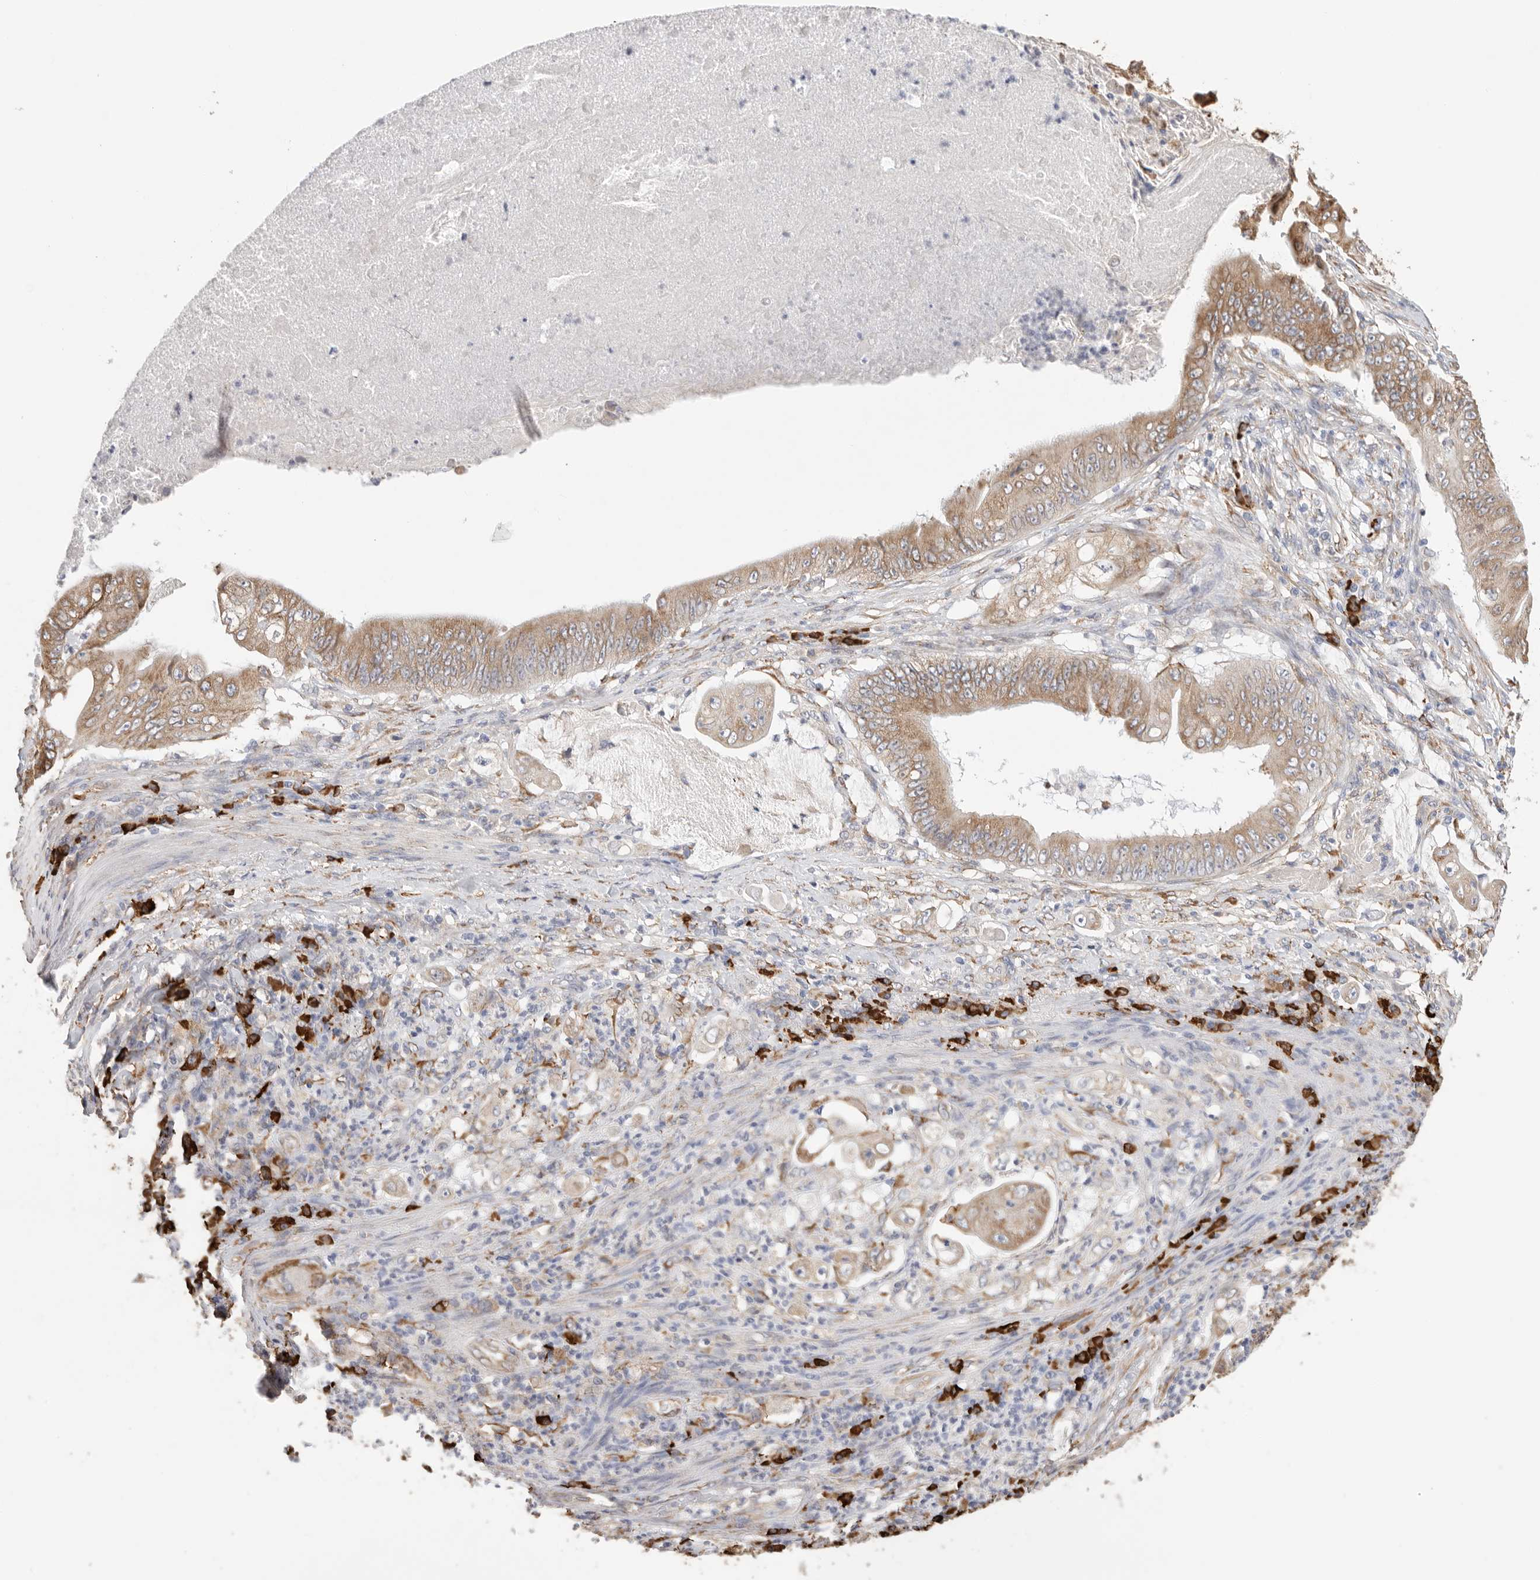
{"staining": {"intensity": "moderate", "quantity": ">75%", "location": "cytoplasmic/membranous"}, "tissue": "stomach cancer", "cell_type": "Tumor cells", "image_type": "cancer", "snomed": [{"axis": "morphology", "description": "Adenocarcinoma, NOS"}, {"axis": "topography", "description": "Stomach"}], "caption": "Immunohistochemical staining of stomach cancer reveals moderate cytoplasmic/membranous protein staining in about >75% of tumor cells.", "gene": "BLOC1S5", "patient": {"sex": "female", "age": 73}}